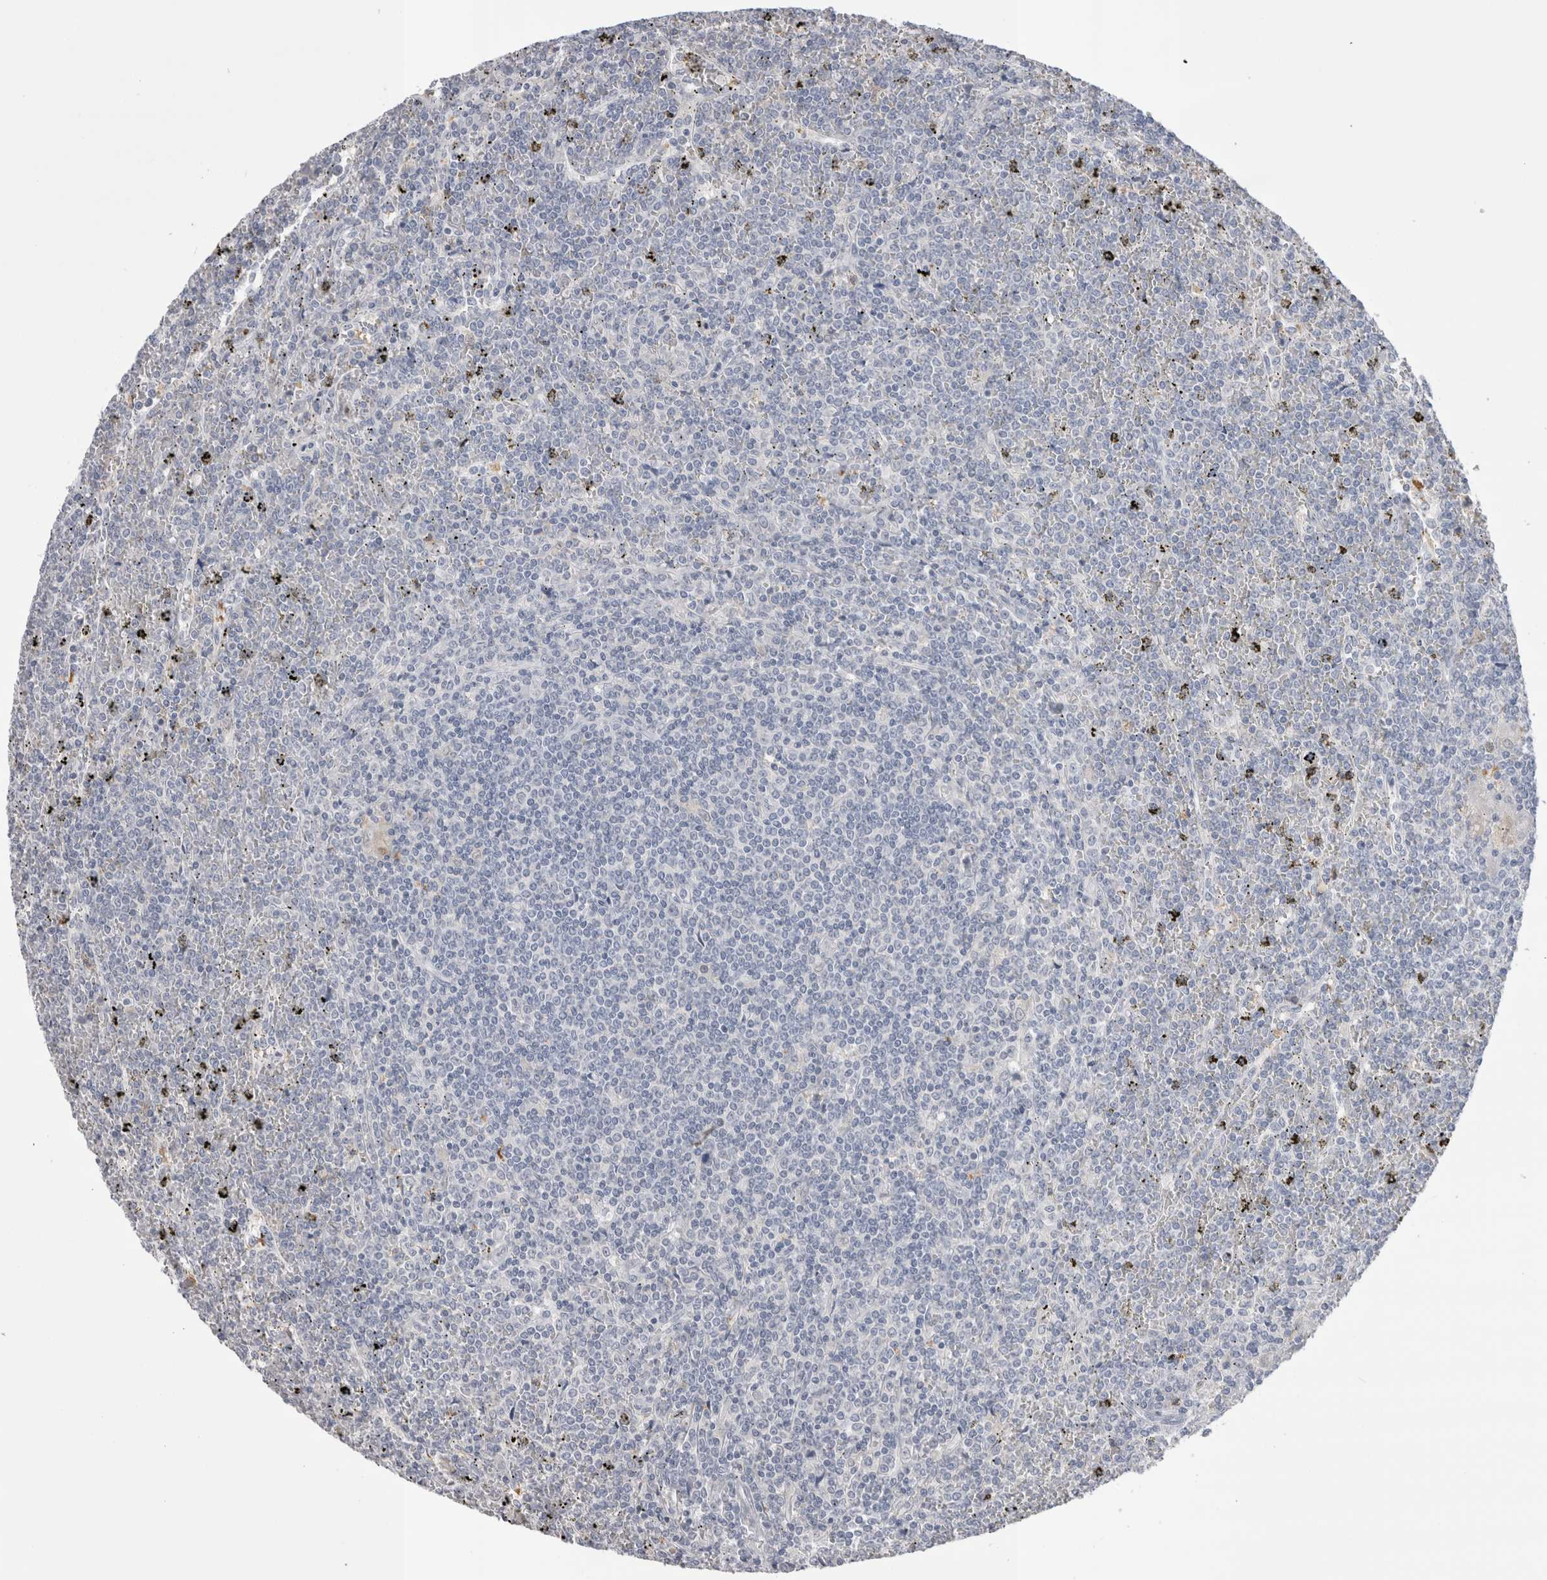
{"staining": {"intensity": "negative", "quantity": "none", "location": "none"}, "tissue": "lymphoma", "cell_type": "Tumor cells", "image_type": "cancer", "snomed": [{"axis": "morphology", "description": "Malignant lymphoma, non-Hodgkin's type, Low grade"}, {"axis": "topography", "description": "Spleen"}], "caption": "IHC photomicrograph of neoplastic tissue: human malignant lymphoma, non-Hodgkin's type (low-grade) stained with DAB (3,3'-diaminobenzidine) demonstrates no significant protein expression in tumor cells.", "gene": "SUCNR1", "patient": {"sex": "female", "age": 19}}